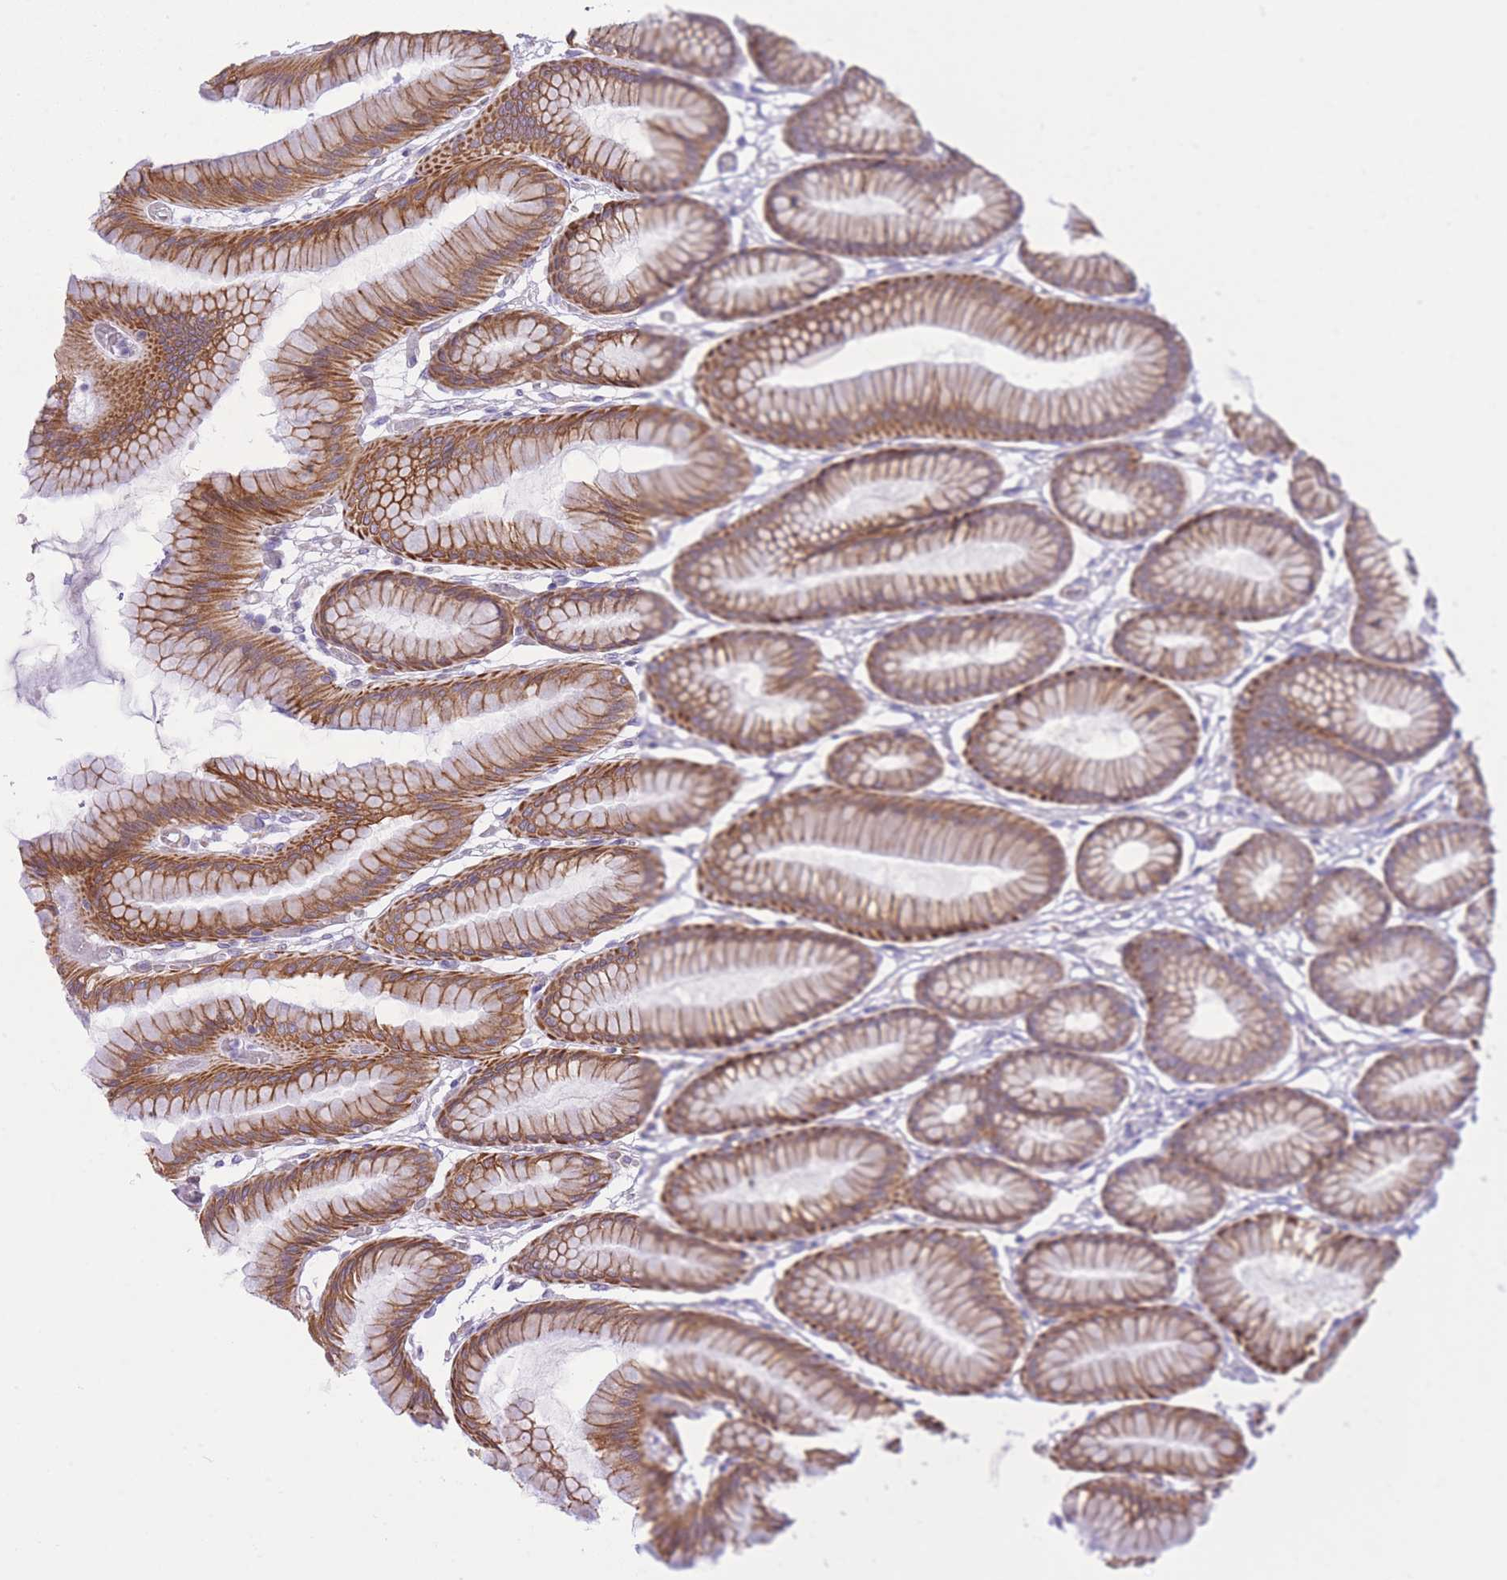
{"staining": {"intensity": "moderate", "quantity": ">75%", "location": "cytoplasmic/membranous"}, "tissue": "stomach", "cell_type": "Glandular cells", "image_type": "normal", "snomed": [{"axis": "morphology", "description": "Normal tissue, NOS"}, {"axis": "morphology", "description": "Adenocarcinoma, NOS"}, {"axis": "morphology", "description": "Adenocarcinoma, High grade"}, {"axis": "topography", "description": "Stomach, upper"}, {"axis": "topography", "description": "Stomach"}], "caption": "Approximately >75% of glandular cells in benign human stomach display moderate cytoplasmic/membranous protein staining as visualized by brown immunohistochemical staining.", "gene": "ZNF501", "patient": {"sex": "female", "age": 65}}